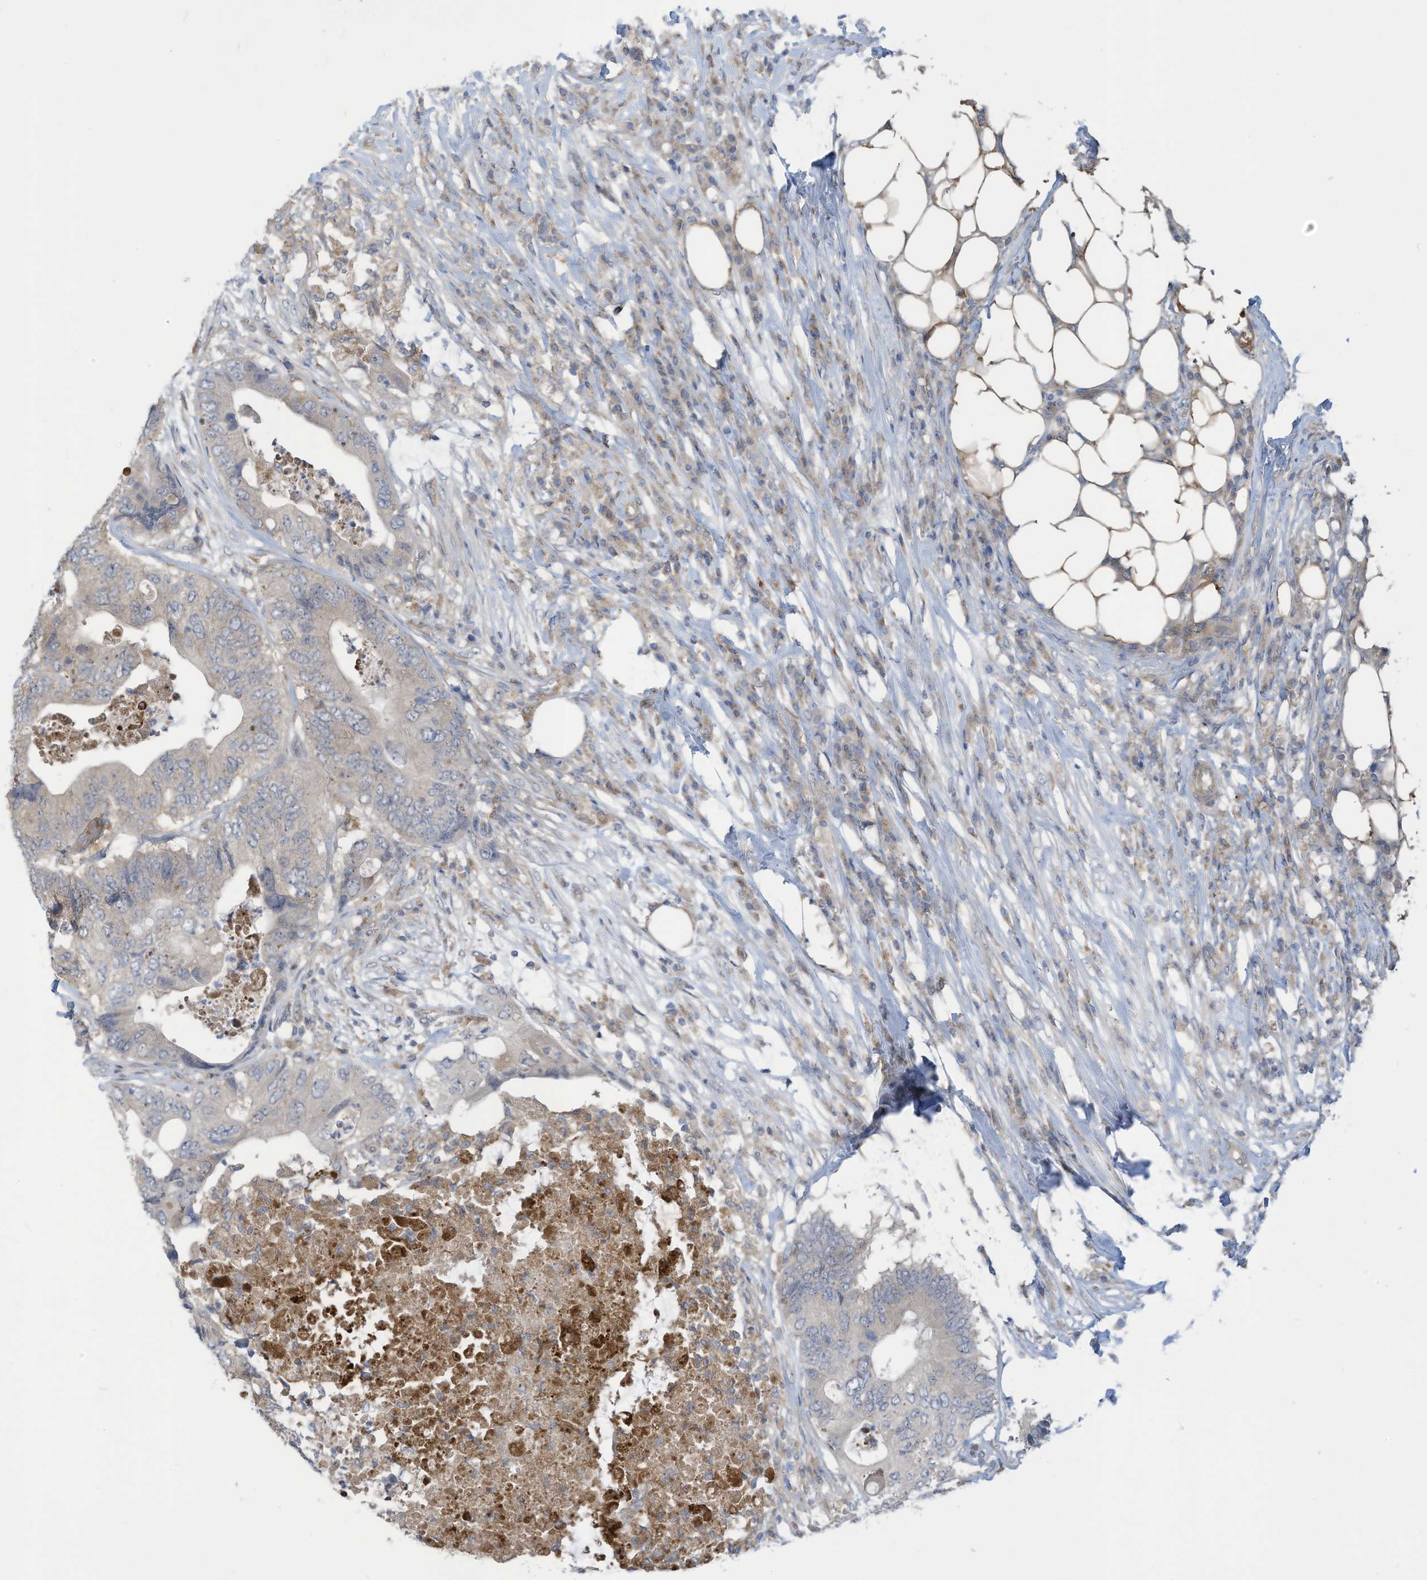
{"staining": {"intensity": "negative", "quantity": "none", "location": "none"}, "tissue": "colorectal cancer", "cell_type": "Tumor cells", "image_type": "cancer", "snomed": [{"axis": "morphology", "description": "Adenocarcinoma, NOS"}, {"axis": "topography", "description": "Colon"}], "caption": "DAB immunohistochemical staining of human colorectal adenocarcinoma exhibits no significant staining in tumor cells.", "gene": "ADAT2", "patient": {"sex": "male", "age": 71}}